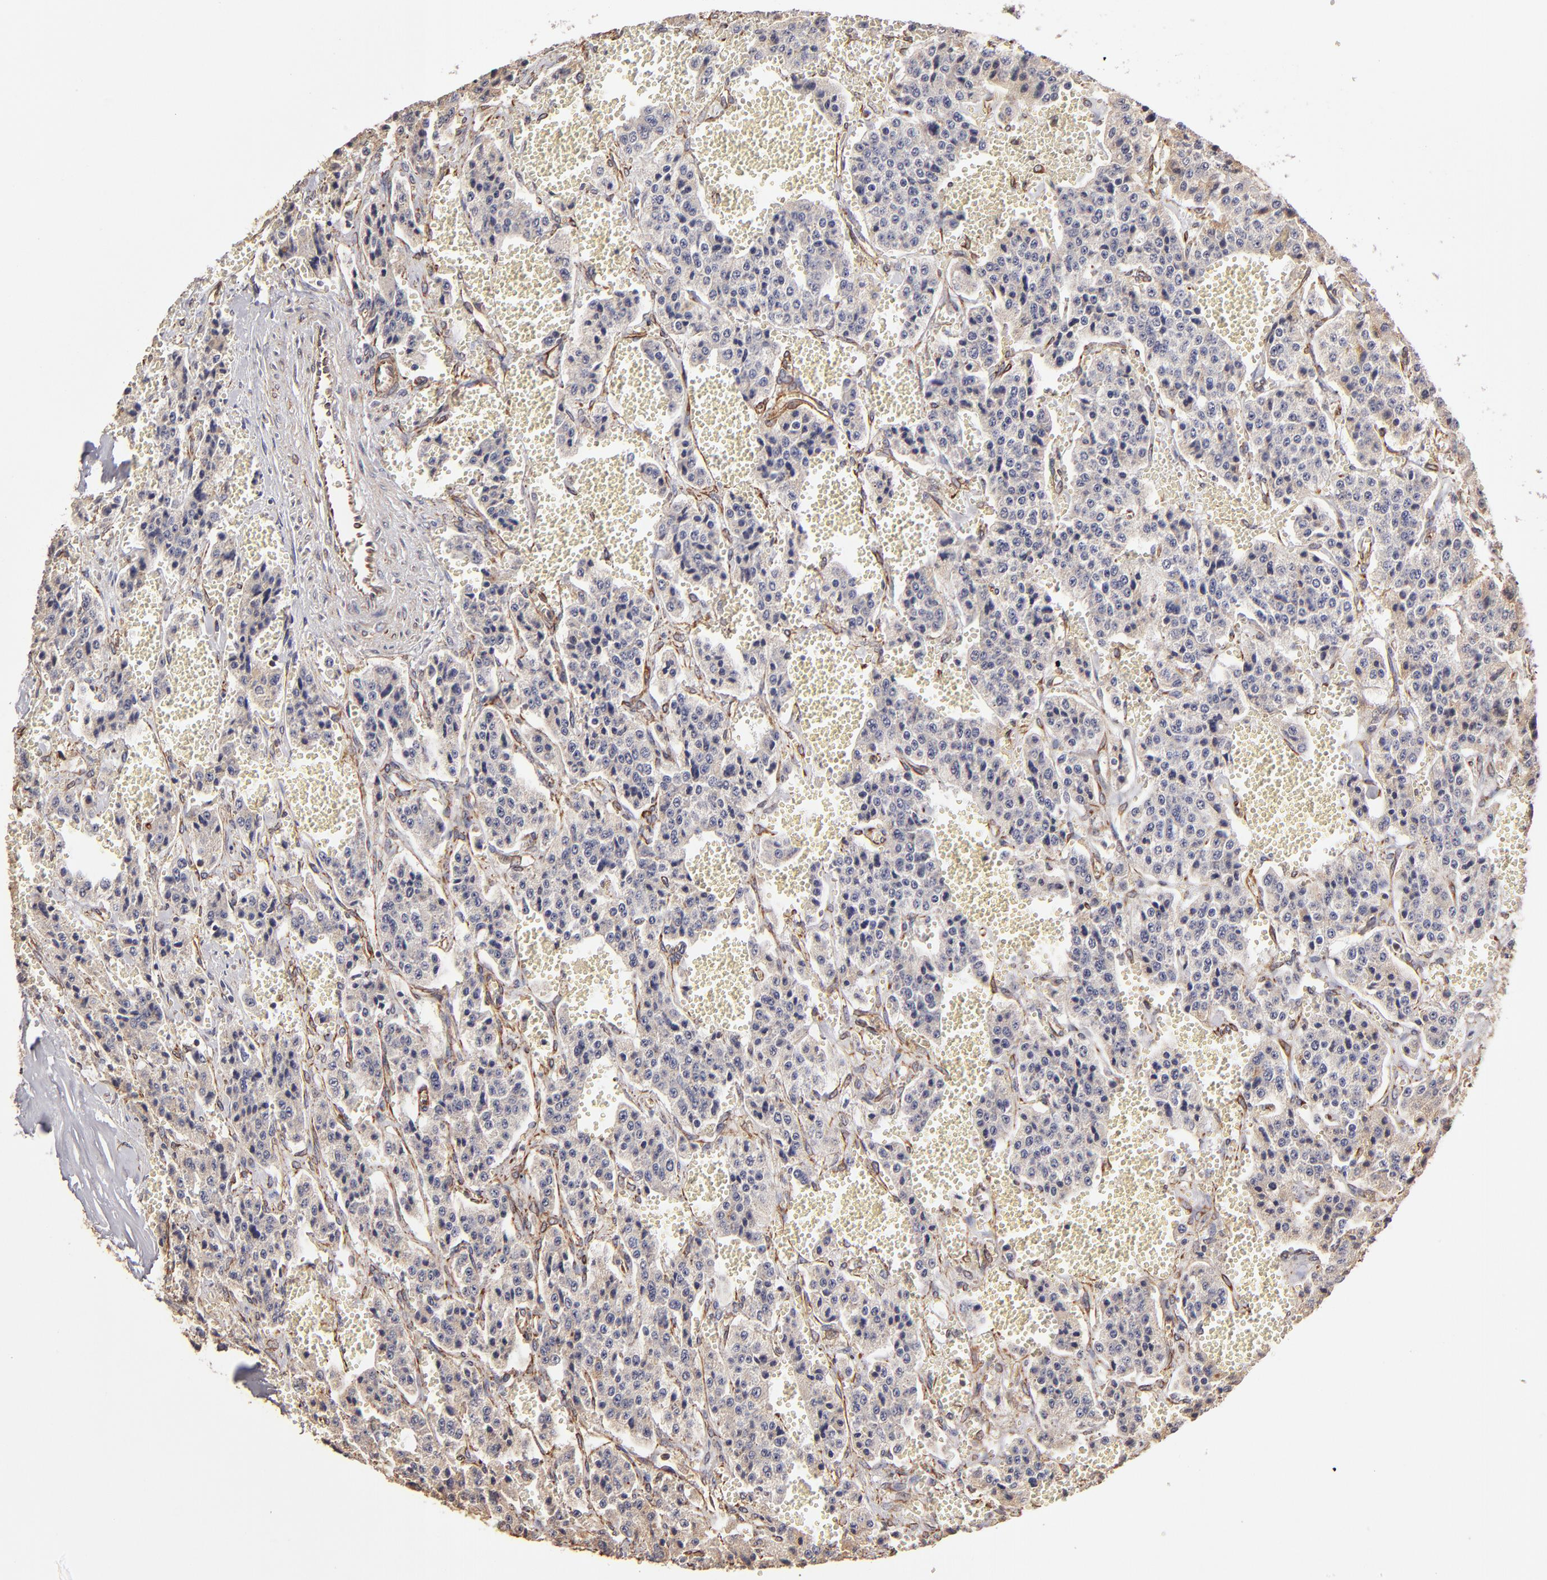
{"staining": {"intensity": "negative", "quantity": "none", "location": "none"}, "tissue": "carcinoid", "cell_type": "Tumor cells", "image_type": "cancer", "snomed": [{"axis": "morphology", "description": "Carcinoid, malignant, NOS"}, {"axis": "topography", "description": "Small intestine"}], "caption": "There is no significant positivity in tumor cells of carcinoid (malignant).", "gene": "ABCC1", "patient": {"sex": "male", "age": 52}}